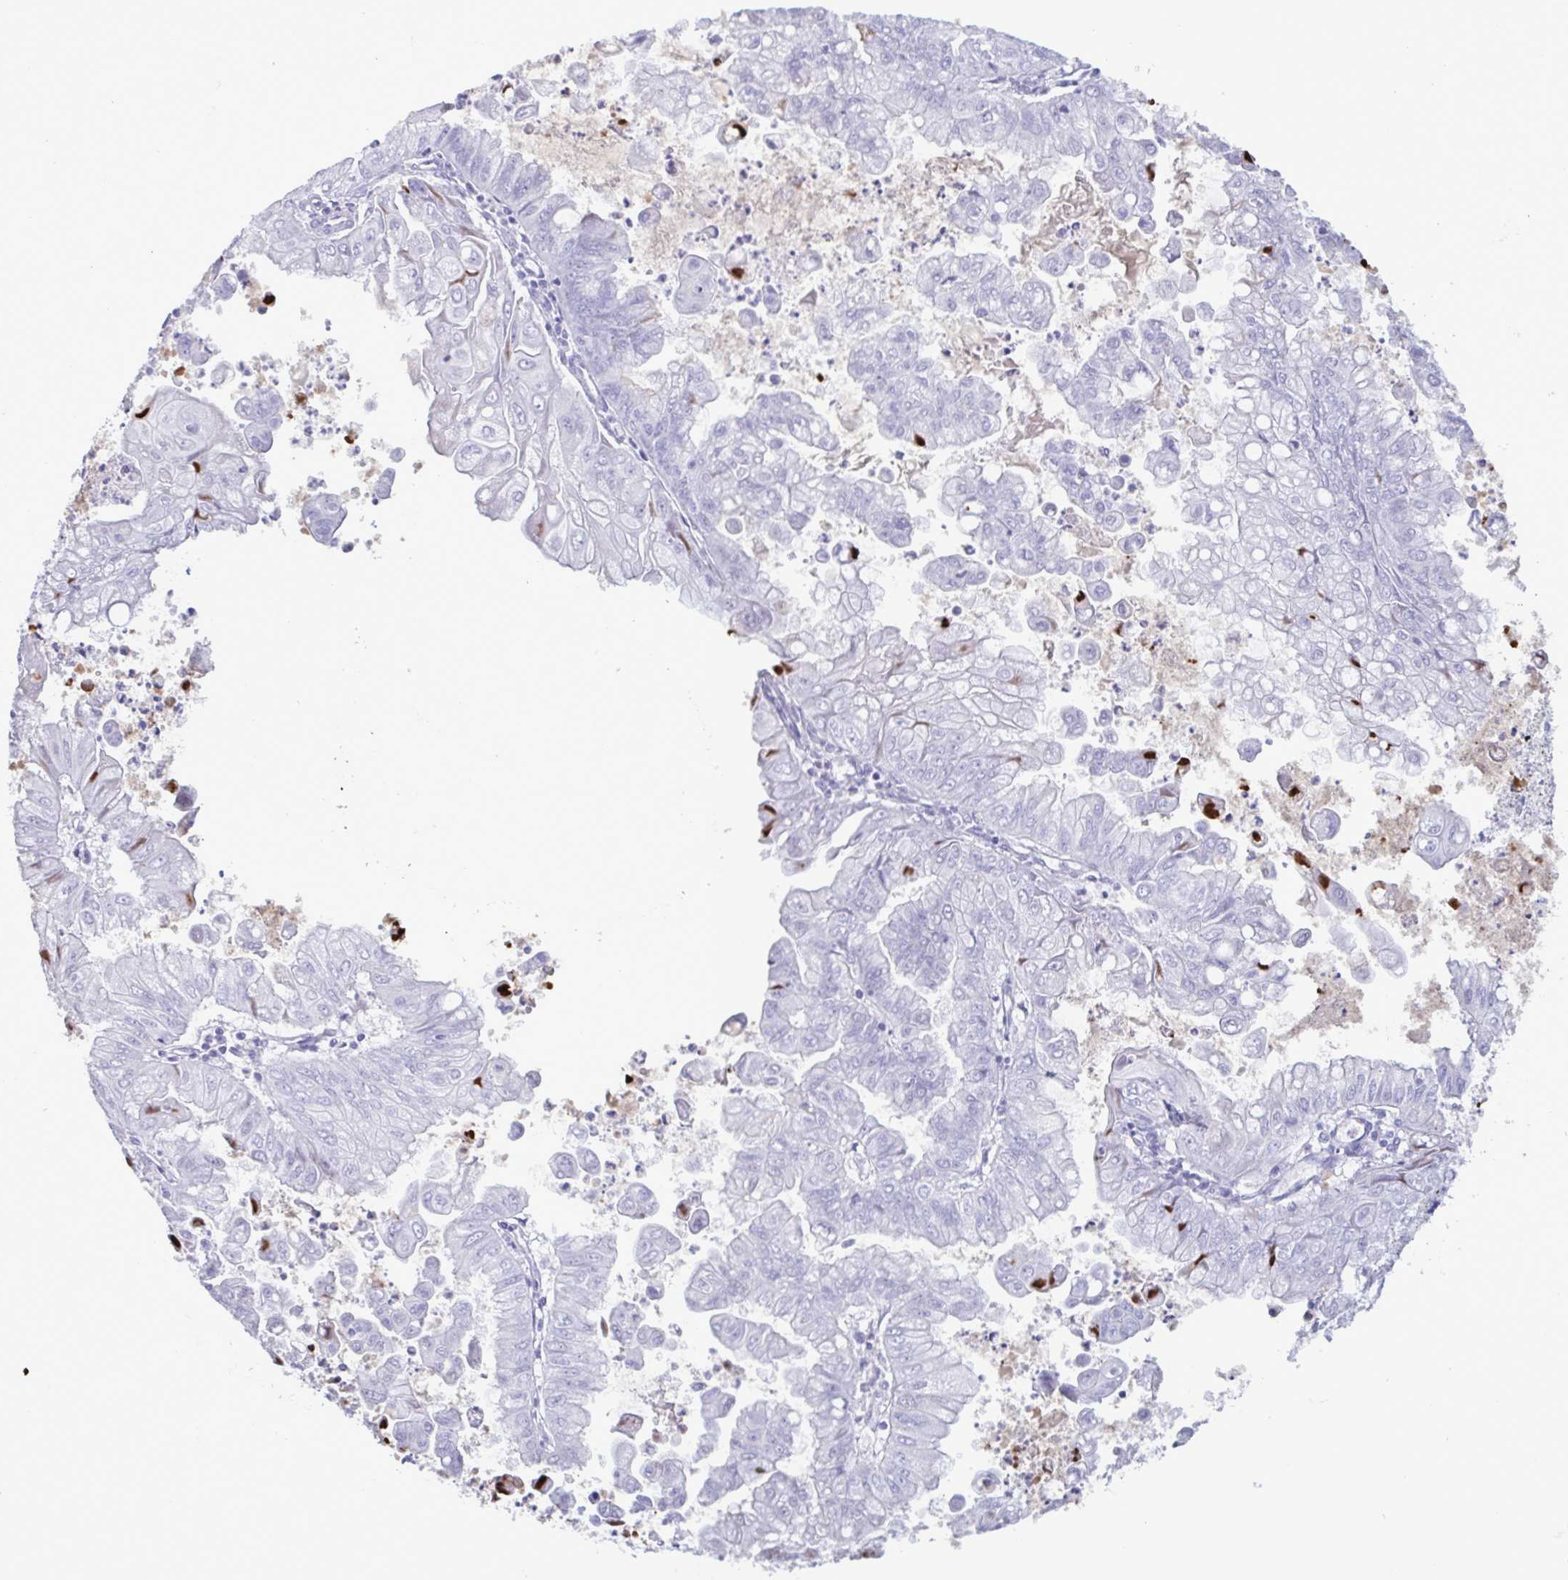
{"staining": {"intensity": "negative", "quantity": "none", "location": "none"}, "tissue": "stomach cancer", "cell_type": "Tumor cells", "image_type": "cancer", "snomed": [{"axis": "morphology", "description": "Adenocarcinoma, NOS"}, {"axis": "topography", "description": "Stomach, upper"}], "caption": "This is a photomicrograph of immunohistochemistry (IHC) staining of adenocarcinoma (stomach), which shows no staining in tumor cells. Nuclei are stained in blue.", "gene": "LTF", "patient": {"sex": "male", "age": 80}}